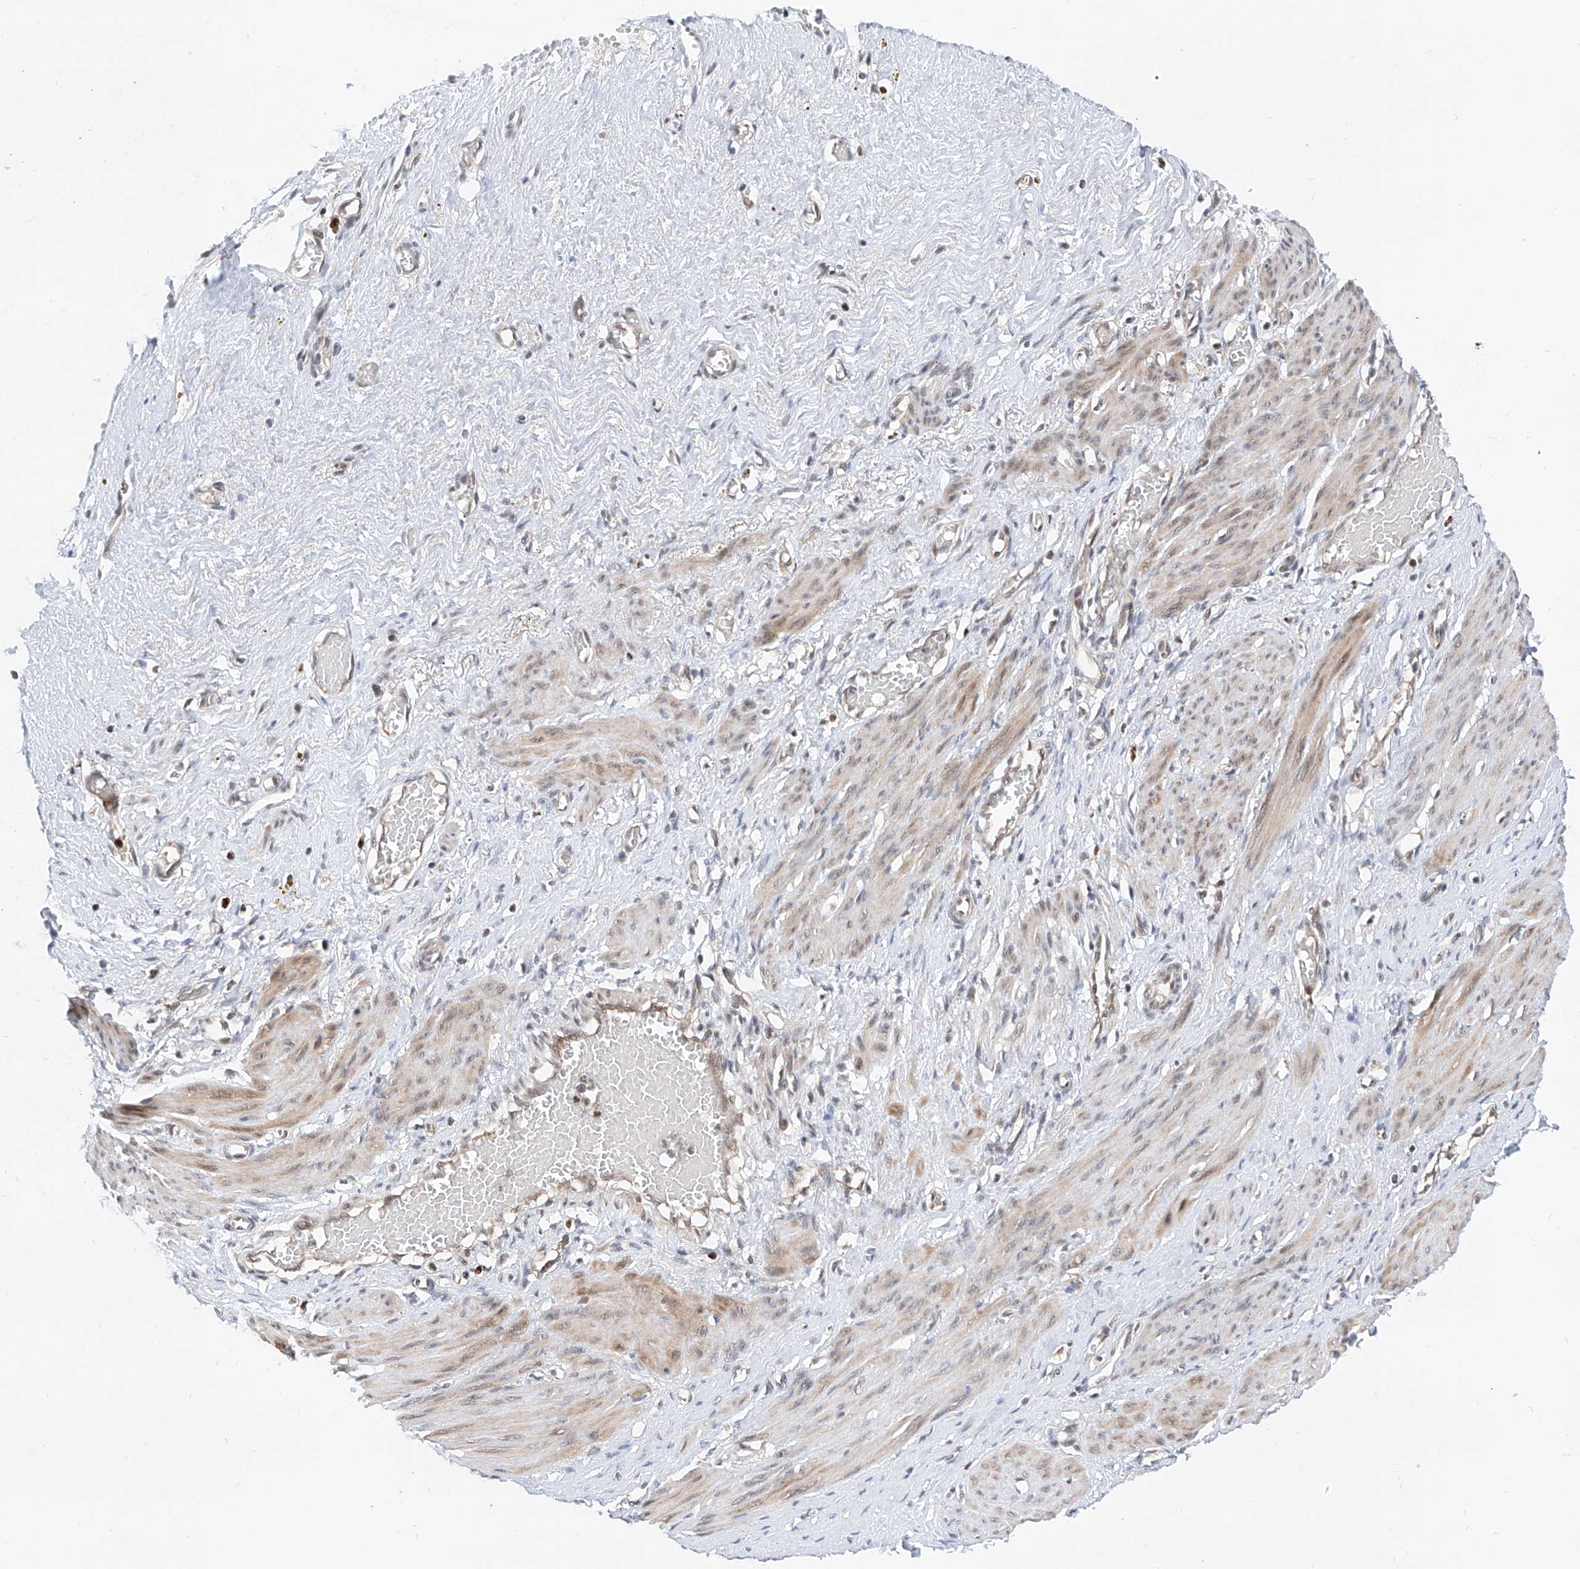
{"staining": {"intensity": "weak", "quantity": "25%-75%", "location": "cytoplasmic/membranous,nuclear"}, "tissue": "smooth muscle", "cell_type": "Smooth muscle cells", "image_type": "normal", "snomed": [{"axis": "morphology", "description": "Normal tissue, NOS"}, {"axis": "topography", "description": "Endometrium"}], "caption": "Protein staining reveals weak cytoplasmic/membranous,nuclear expression in about 25%-75% of smooth muscle cells in unremarkable smooth muscle. The staining was performed using DAB, with brown indicating positive protein expression. Nuclei are stained blue with hematoxylin.", "gene": "SNRNP200", "patient": {"sex": "female", "age": 33}}